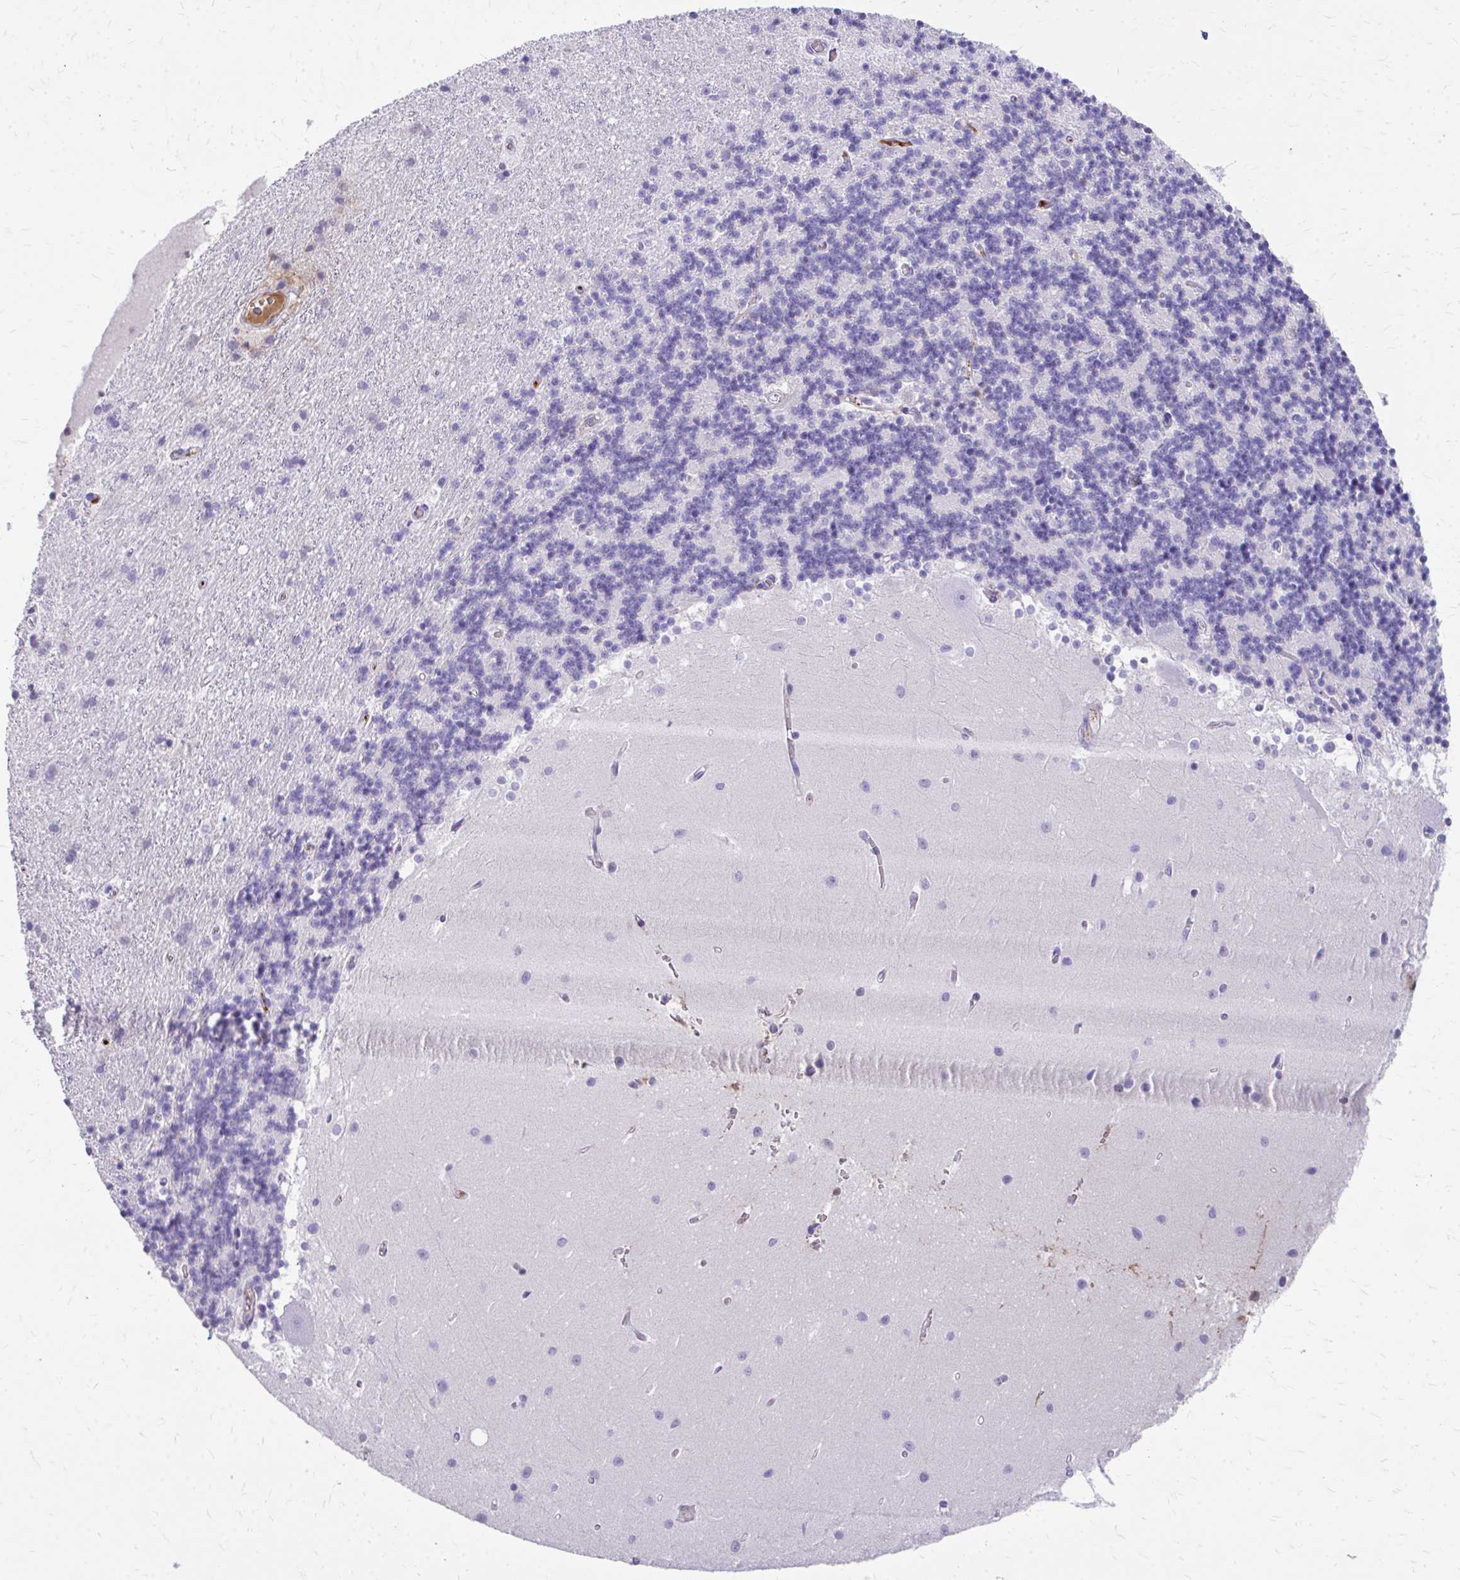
{"staining": {"intensity": "negative", "quantity": "none", "location": "none"}, "tissue": "cerebellum", "cell_type": "Cells in granular layer", "image_type": "normal", "snomed": [{"axis": "morphology", "description": "Normal tissue, NOS"}, {"axis": "topography", "description": "Cerebellum"}], "caption": "This is a photomicrograph of immunohistochemistry (IHC) staining of normal cerebellum, which shows no staining in cells in granular layer.", "gene": "CFH", "patient": {"sex": "male", "age": 54}}